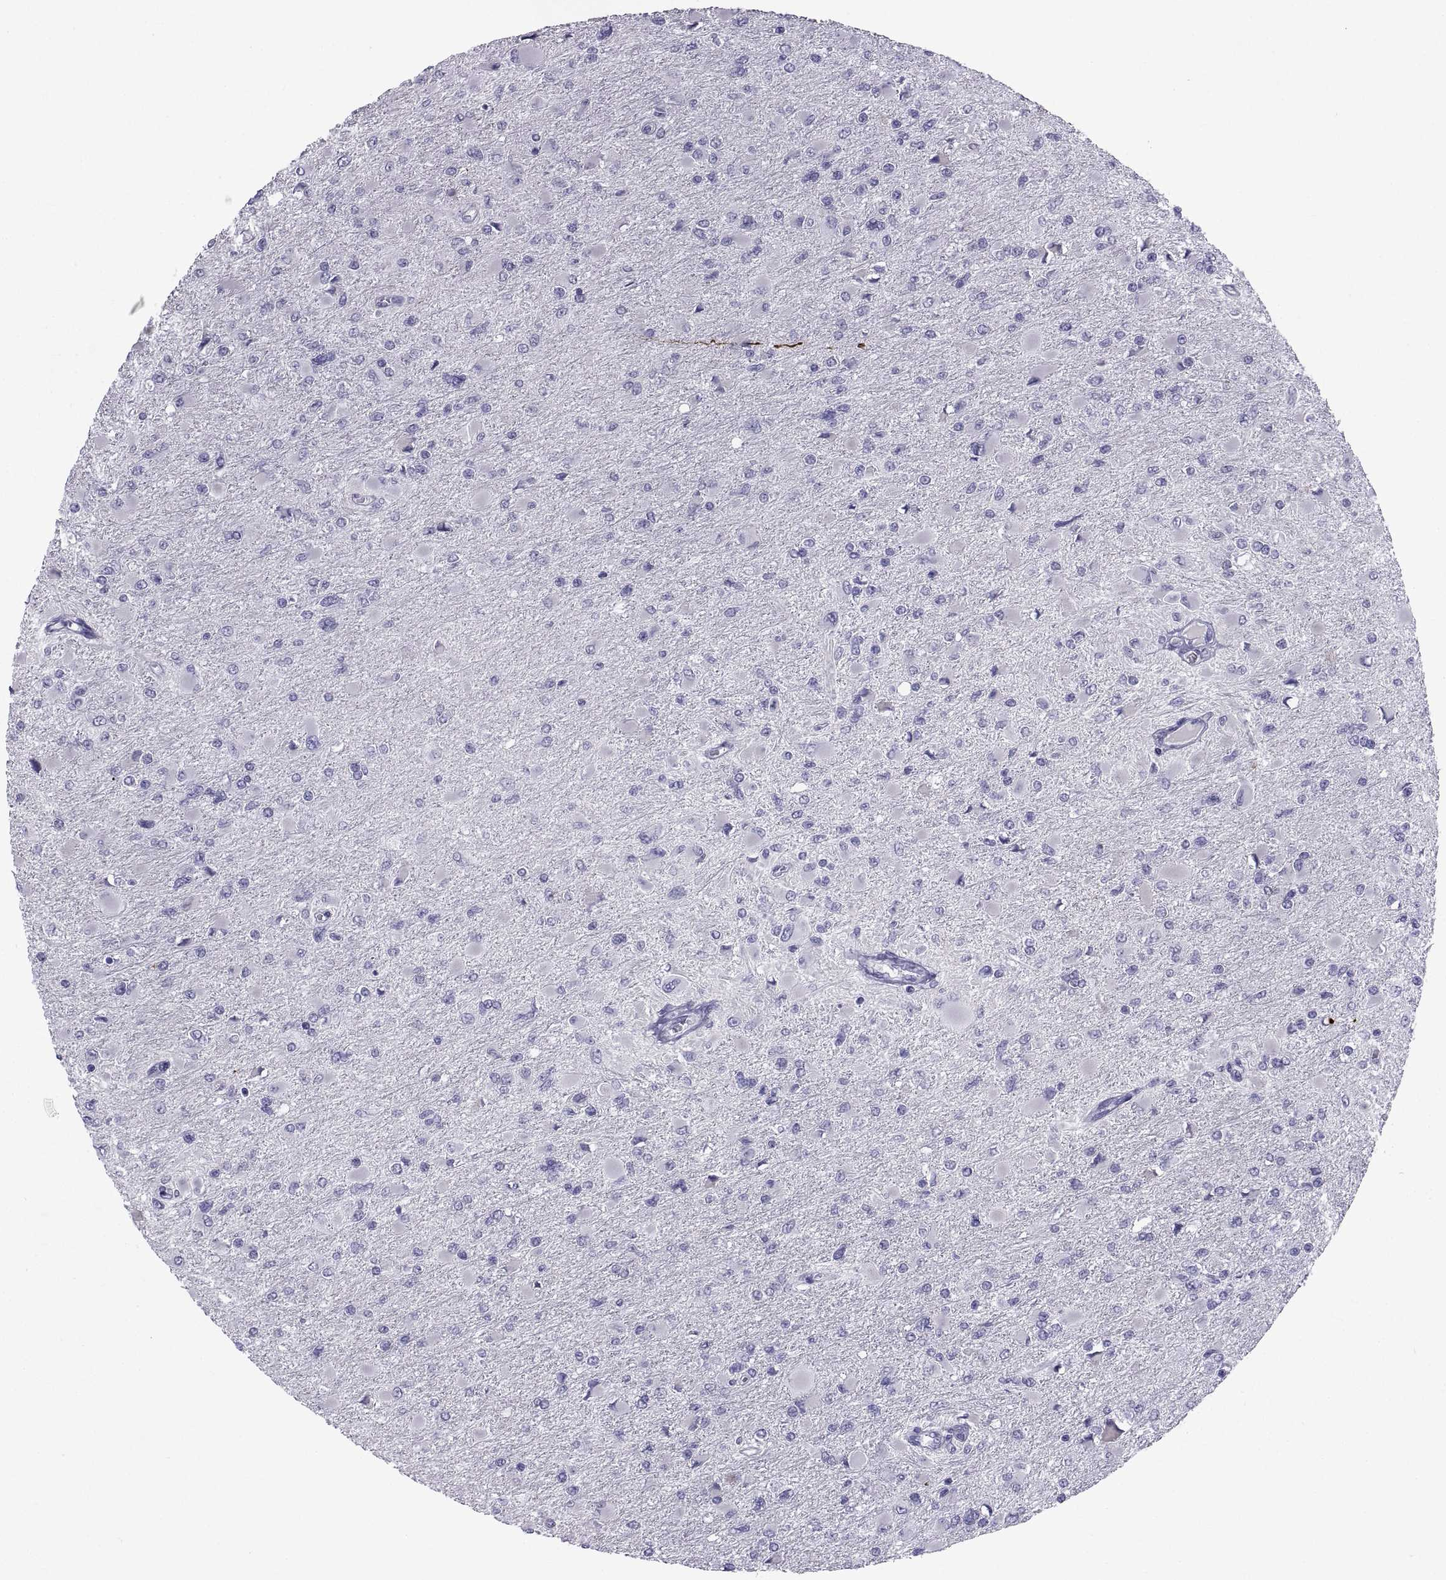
{"staining": {"intensity": "negative", "quantity": "none", "location": "none"}, "tissue": "glioma", "cell_type": "Tumor cells", "image_type": "cancer", "snomed": [{"axis": "morphology", "description": "Glioma, malignant, High grade"}, {"axis": "topography", "description": "Cerebral cortex"}], "caption": "Immunohistochemistry of malignant high-grade glioma shows no staining in tumor cells.", "gene": "NPTX2", "patient": {"sex": "female", "age": 36}}